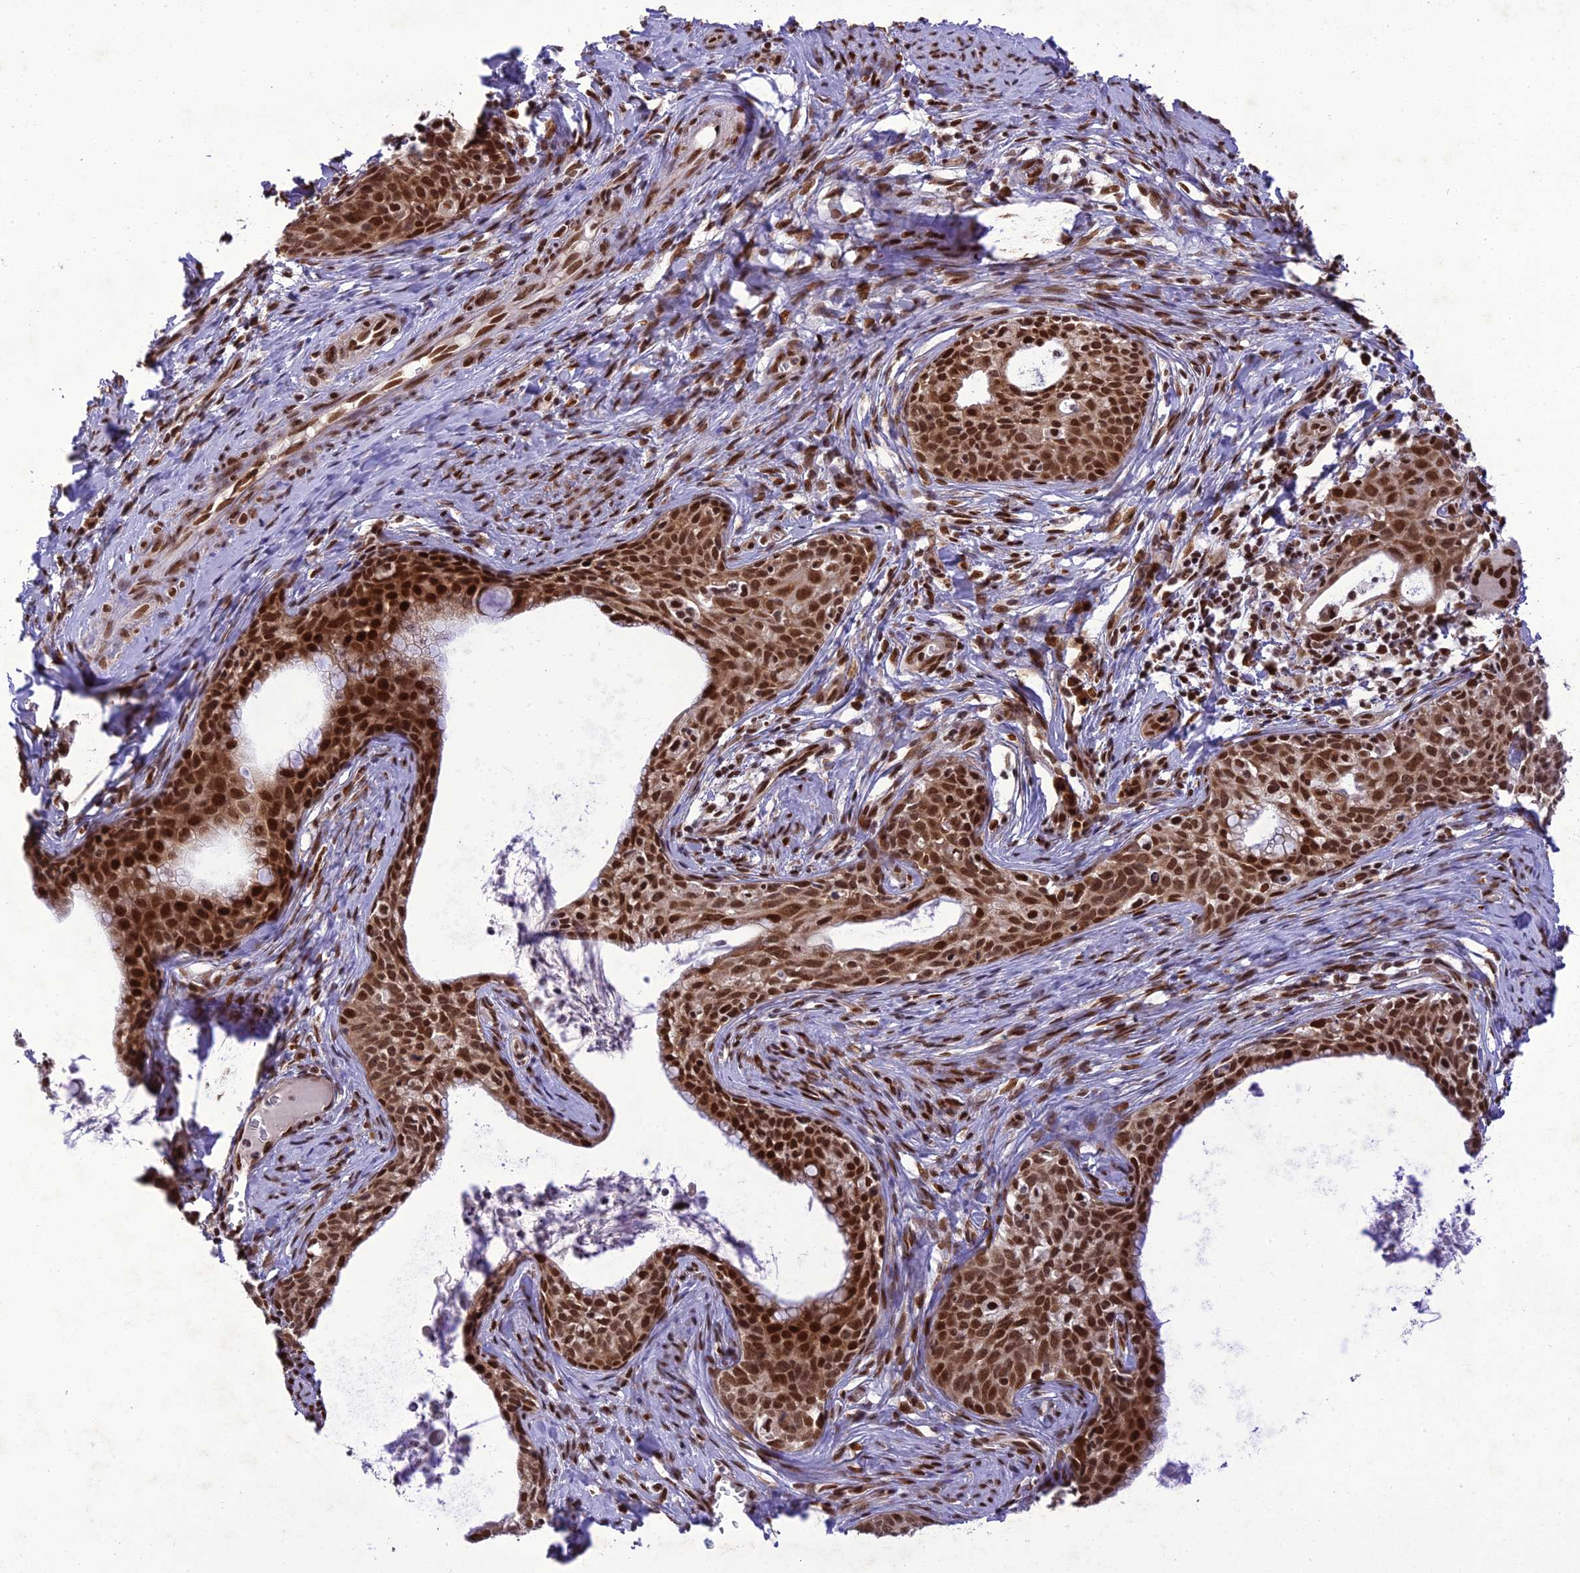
{"staining": {"intensity": "strong", "quantity": ">75%", "location": "nuclear"}, "tissue": "cervical cancer", "cell_type": "Tumor cells", "image_type": "cancer", "snomed": [{"axis": "morphology", "description": "Squamous cell carcinoma, NOS"}, {"axis": "topography", "description": "Cervix"}], "caption": "Immunohistochemical staining of cervical cancer (squamous cell carcinoma) demonstrates strong nuclear protein staining in about >75% of tumor cells. (IHC, brightfield microscopy, high magnification).", "gene": "DDX1", "patient": {"sex": "female", "age": 52}}